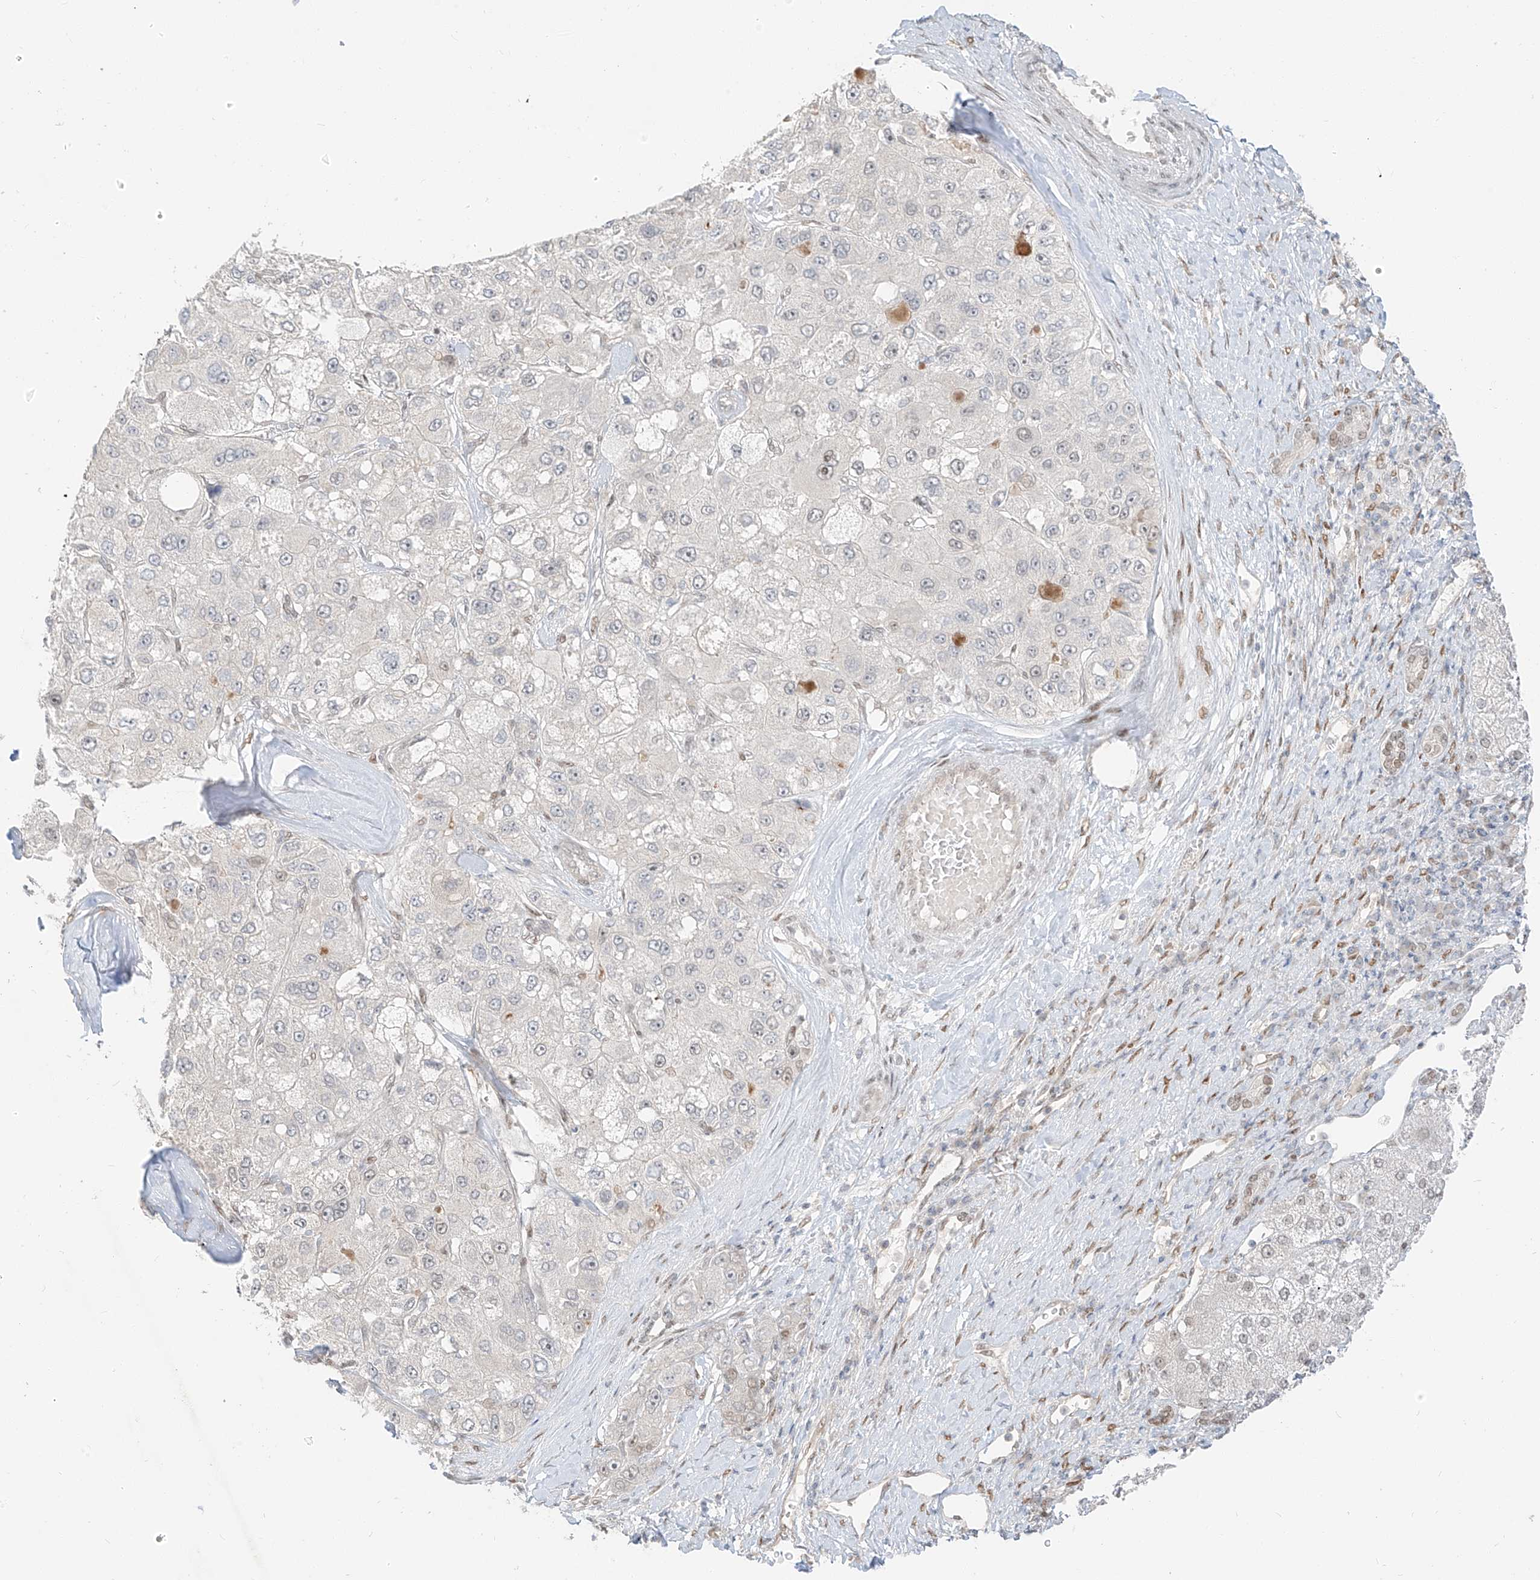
{"staining": {"intensity": "negative", "quantity": "none", "location": "none"}, "tissue": "liver cancer", "cell_type": "Tumor cells", "image_type": "cancer", "snomed": [{"axis": "morphology", "description": "Carcinoma, Hepatocellular, NOS"}, {"axis": "topography", "description": "Liver"}], "caption": "A high-resolution photomicrograph shows immunohistochemistry (IHC) staining of hepatocellular carcinoma (liver), which shows no significant expression in tumor cells. (Immunohistochemistry (ihc), brightfield microscopy, high magnification).", "gene": "ZNF774", "patient": {"sex": "male", "age": 80}}